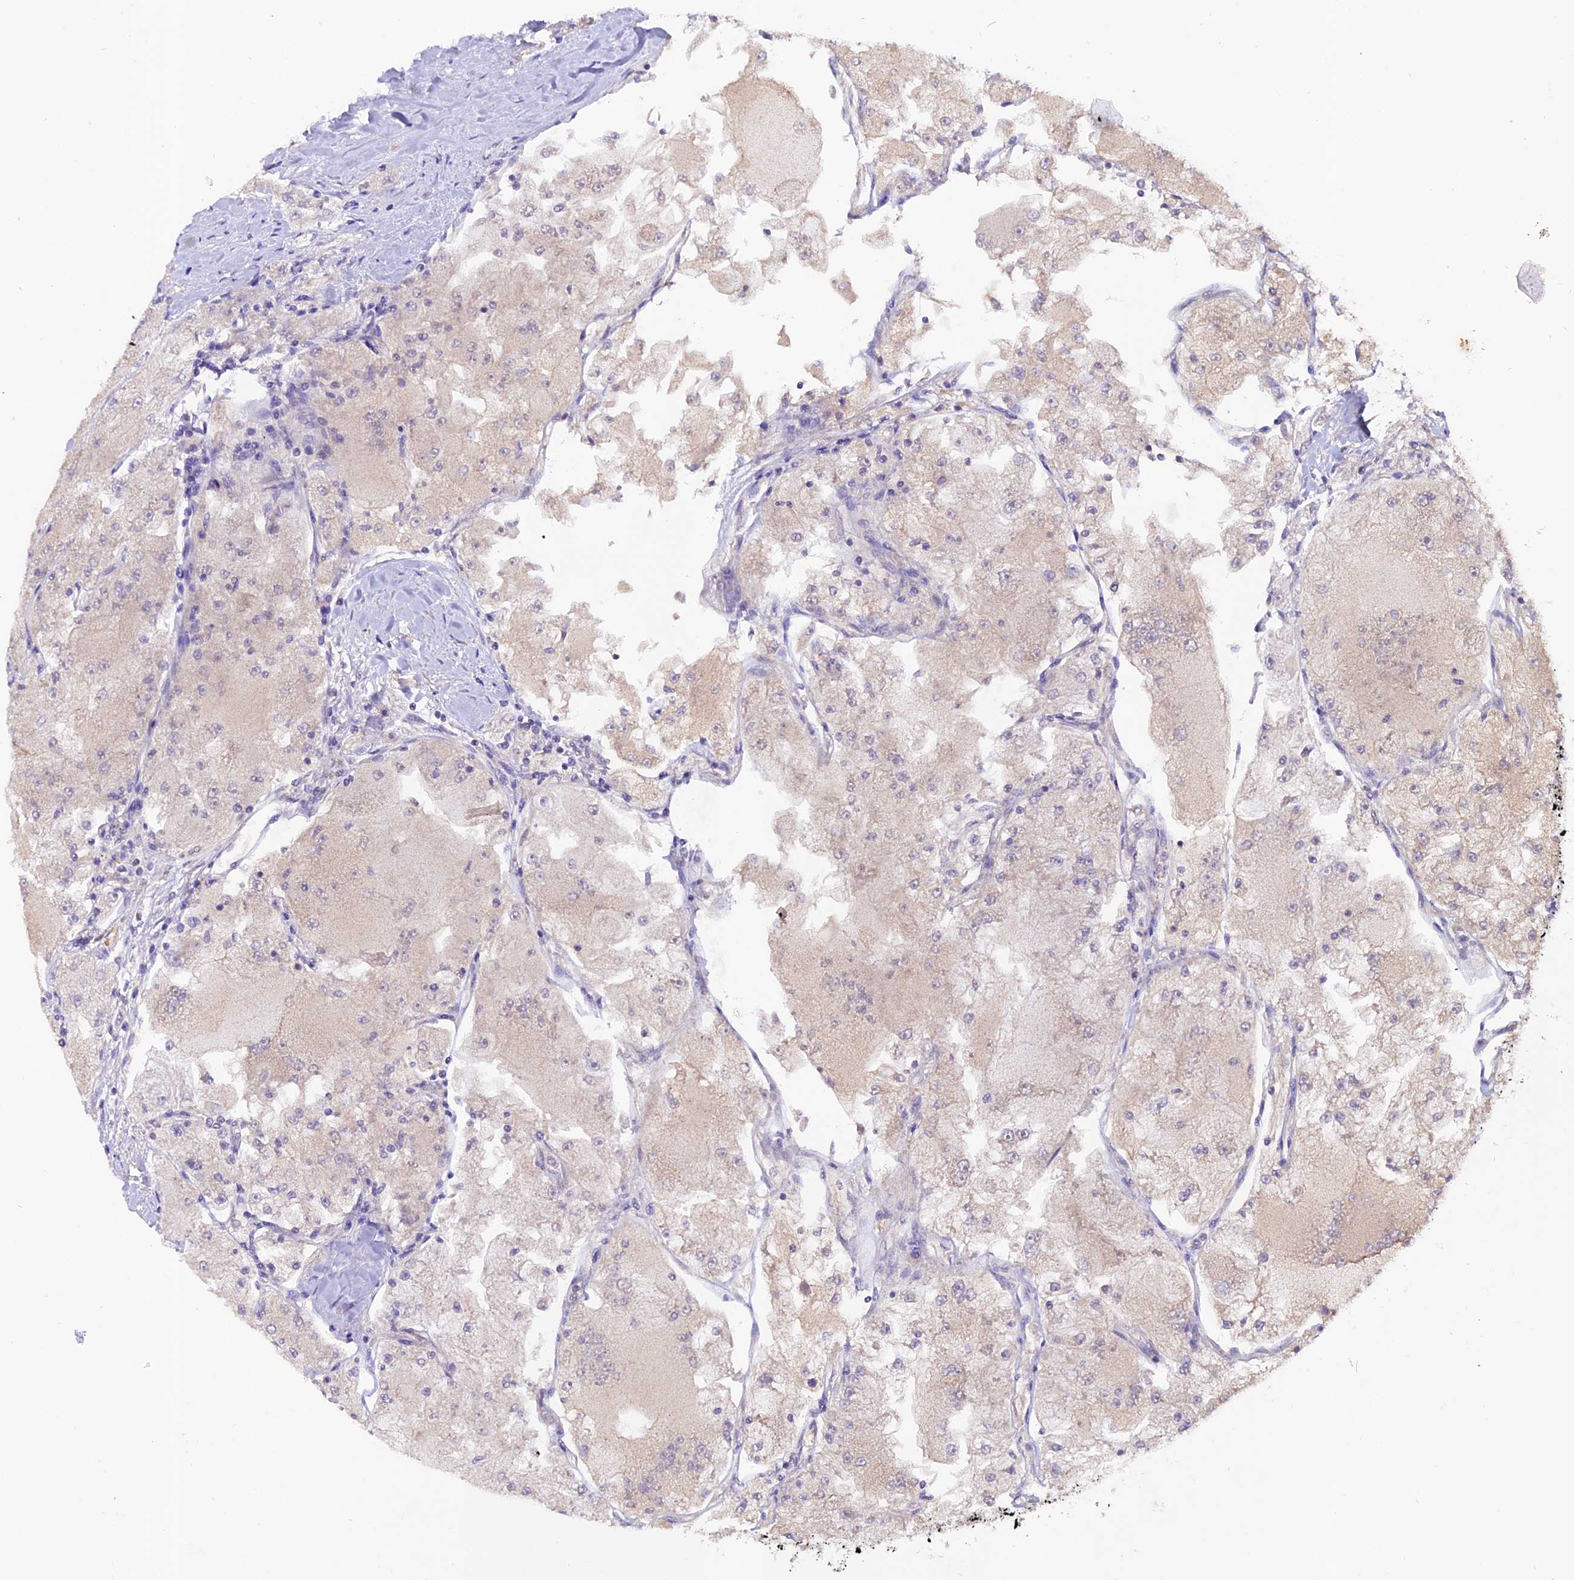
{"staining": {"intensity": "negative", "quantity": "none", "location": "none"}, "tissue": "renal cancer", "cell_type": "Tumor cells", "image_type": "cancer", "snomed": [{"axis": "morphology", "description": "Adenocarcinoma, NOS"}, {"axis": "topography", "description": "Kidney"}], "caption": "The IHC histopathology image has no significant positivity in tumor cells of renal cancer (adenocarcinoma) tissue.", "gene": "SIX5", "patient": {"sex": "female", "age": 72}}